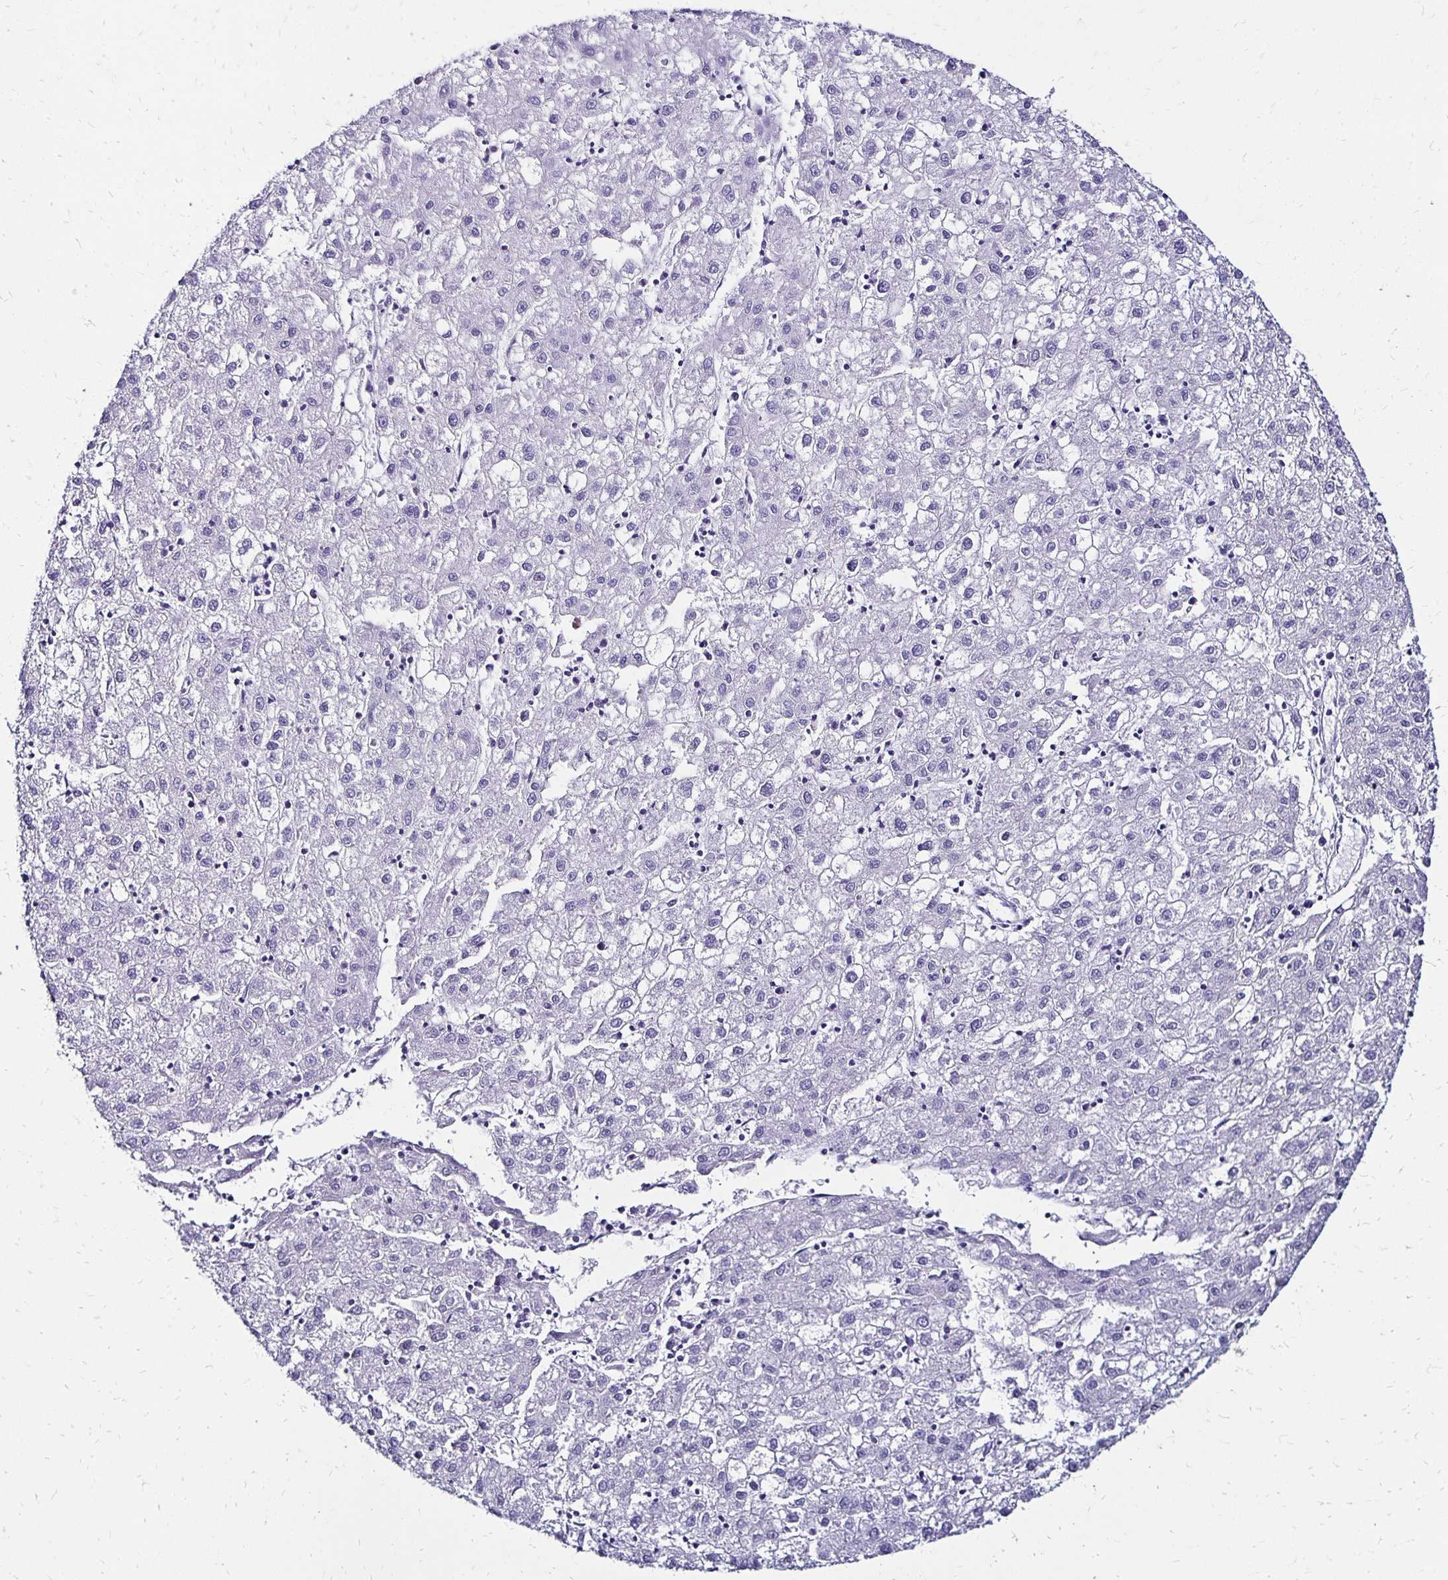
{"staining": {"intensity": "negative", "quantity": "none", "location": "none"}, "tissue": "liver cancer", "cell_type": "Tumor cells", "image_type": "cancer", "snomed": [{"axis": "morphology", "description": "Carcinoma, Hepatocellular, NOS"}, {"axis": "topography", "description": "Liver"}], "caption": "Image shows no protein staining in tumor cells of hepatocellular carcinoma (liver) tissue.", "gene": "KCNT1", "patient": {"sex": "male", "age": 72}}